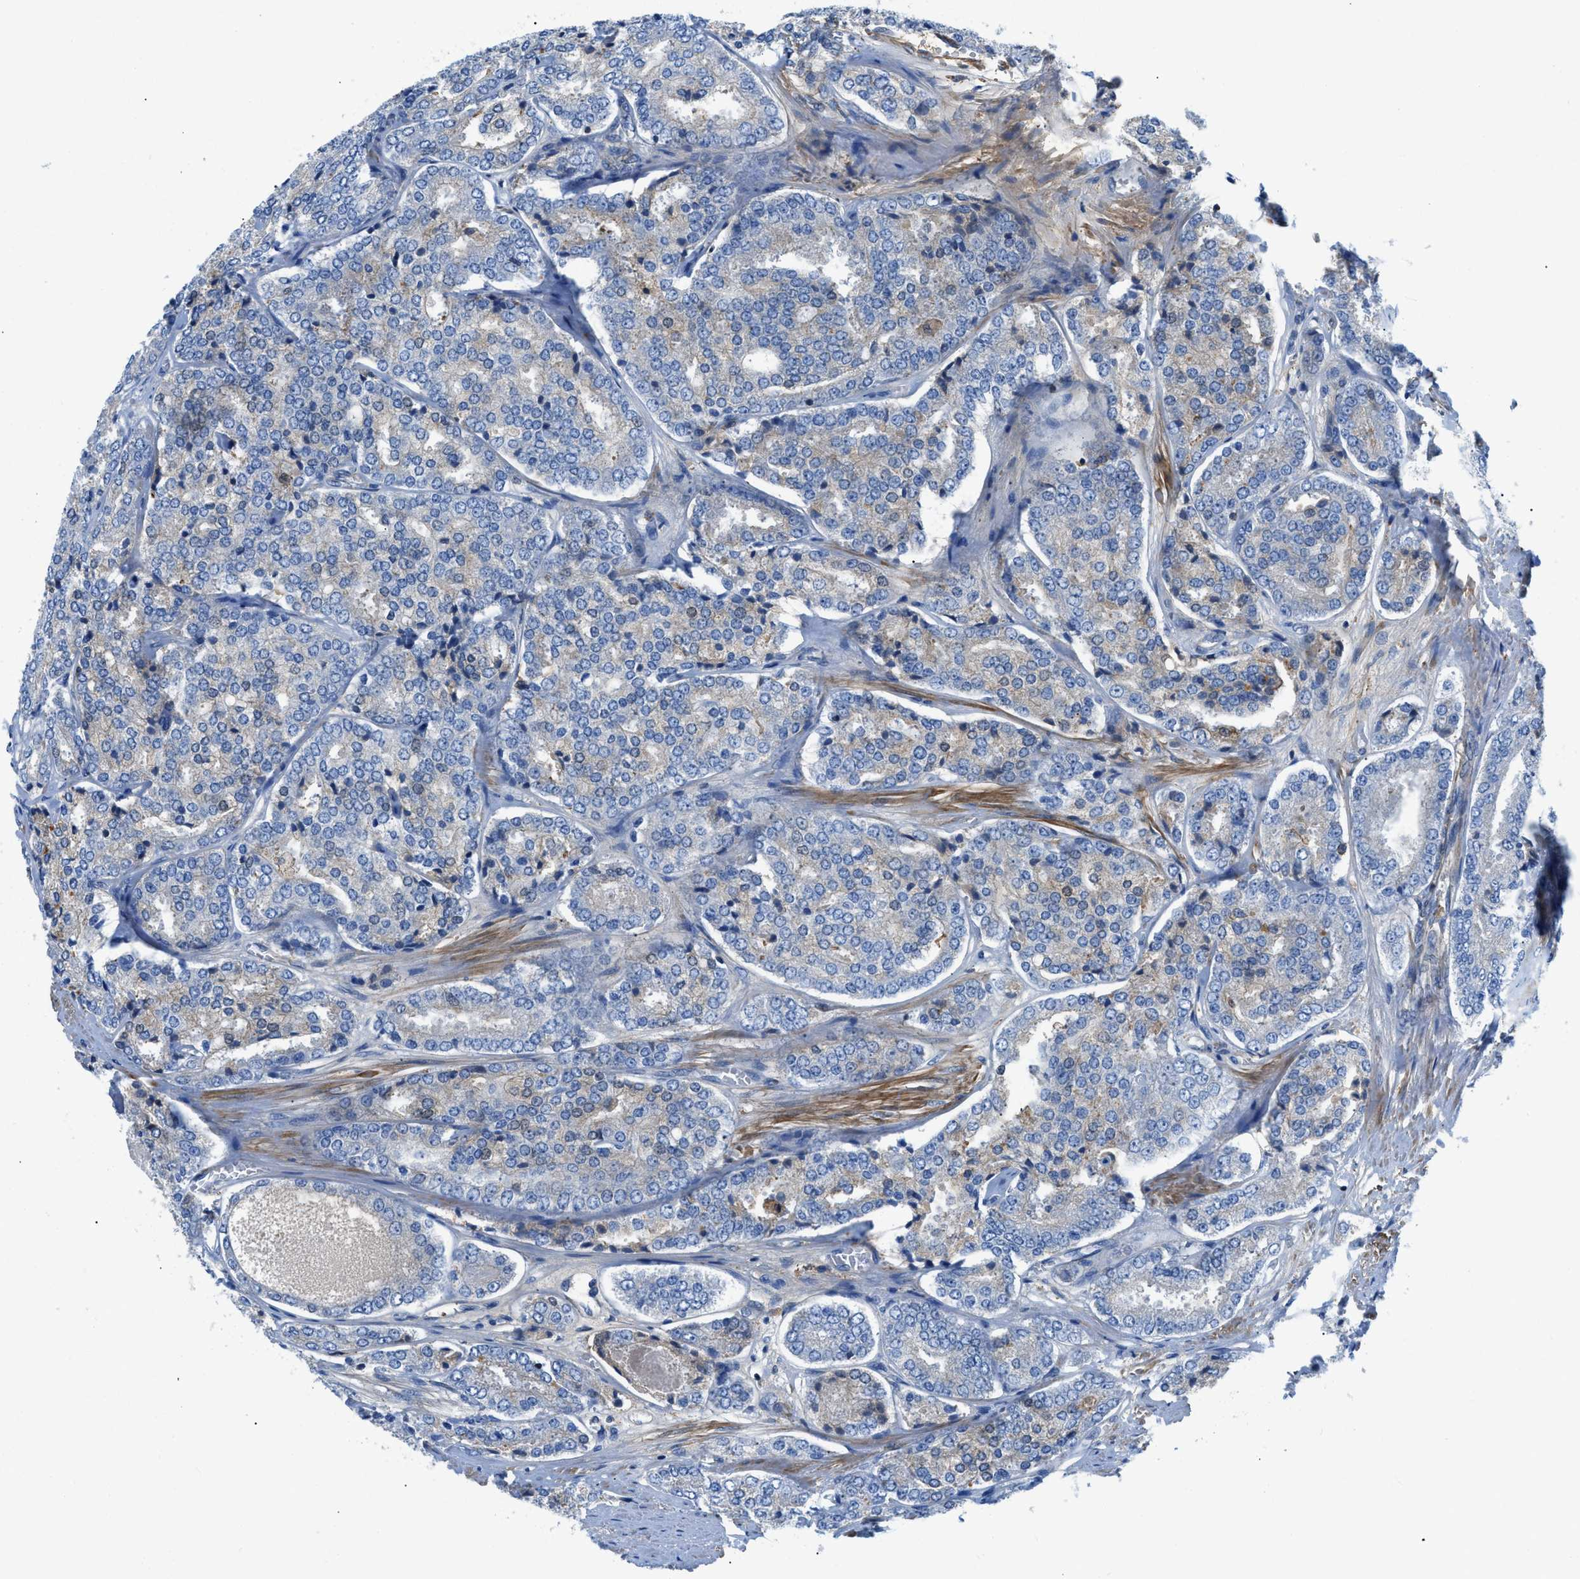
{"staining": {"intensity": "negative", "quantity": "none", "location": "none"}, "tissue": "prostate cancer", "cell_type": "Tumor cells", "image_type": "cancer", "snomed": [{"axis": "morphology", "description": "Adenocarcinoma, High grade"}, {"axis": "topography", "description": "Prostate"}], "caption": "Tumor cells are negative for protein expression in human prostate cancer (adenocarcinoma (high-grade)). (DAB (3,3'-diaminobenzidine) immunohistochemistry with hematoxylin counter stain).", "gene": "ATP6V0D1", "patient": {"sex": "male", "age": 65}}